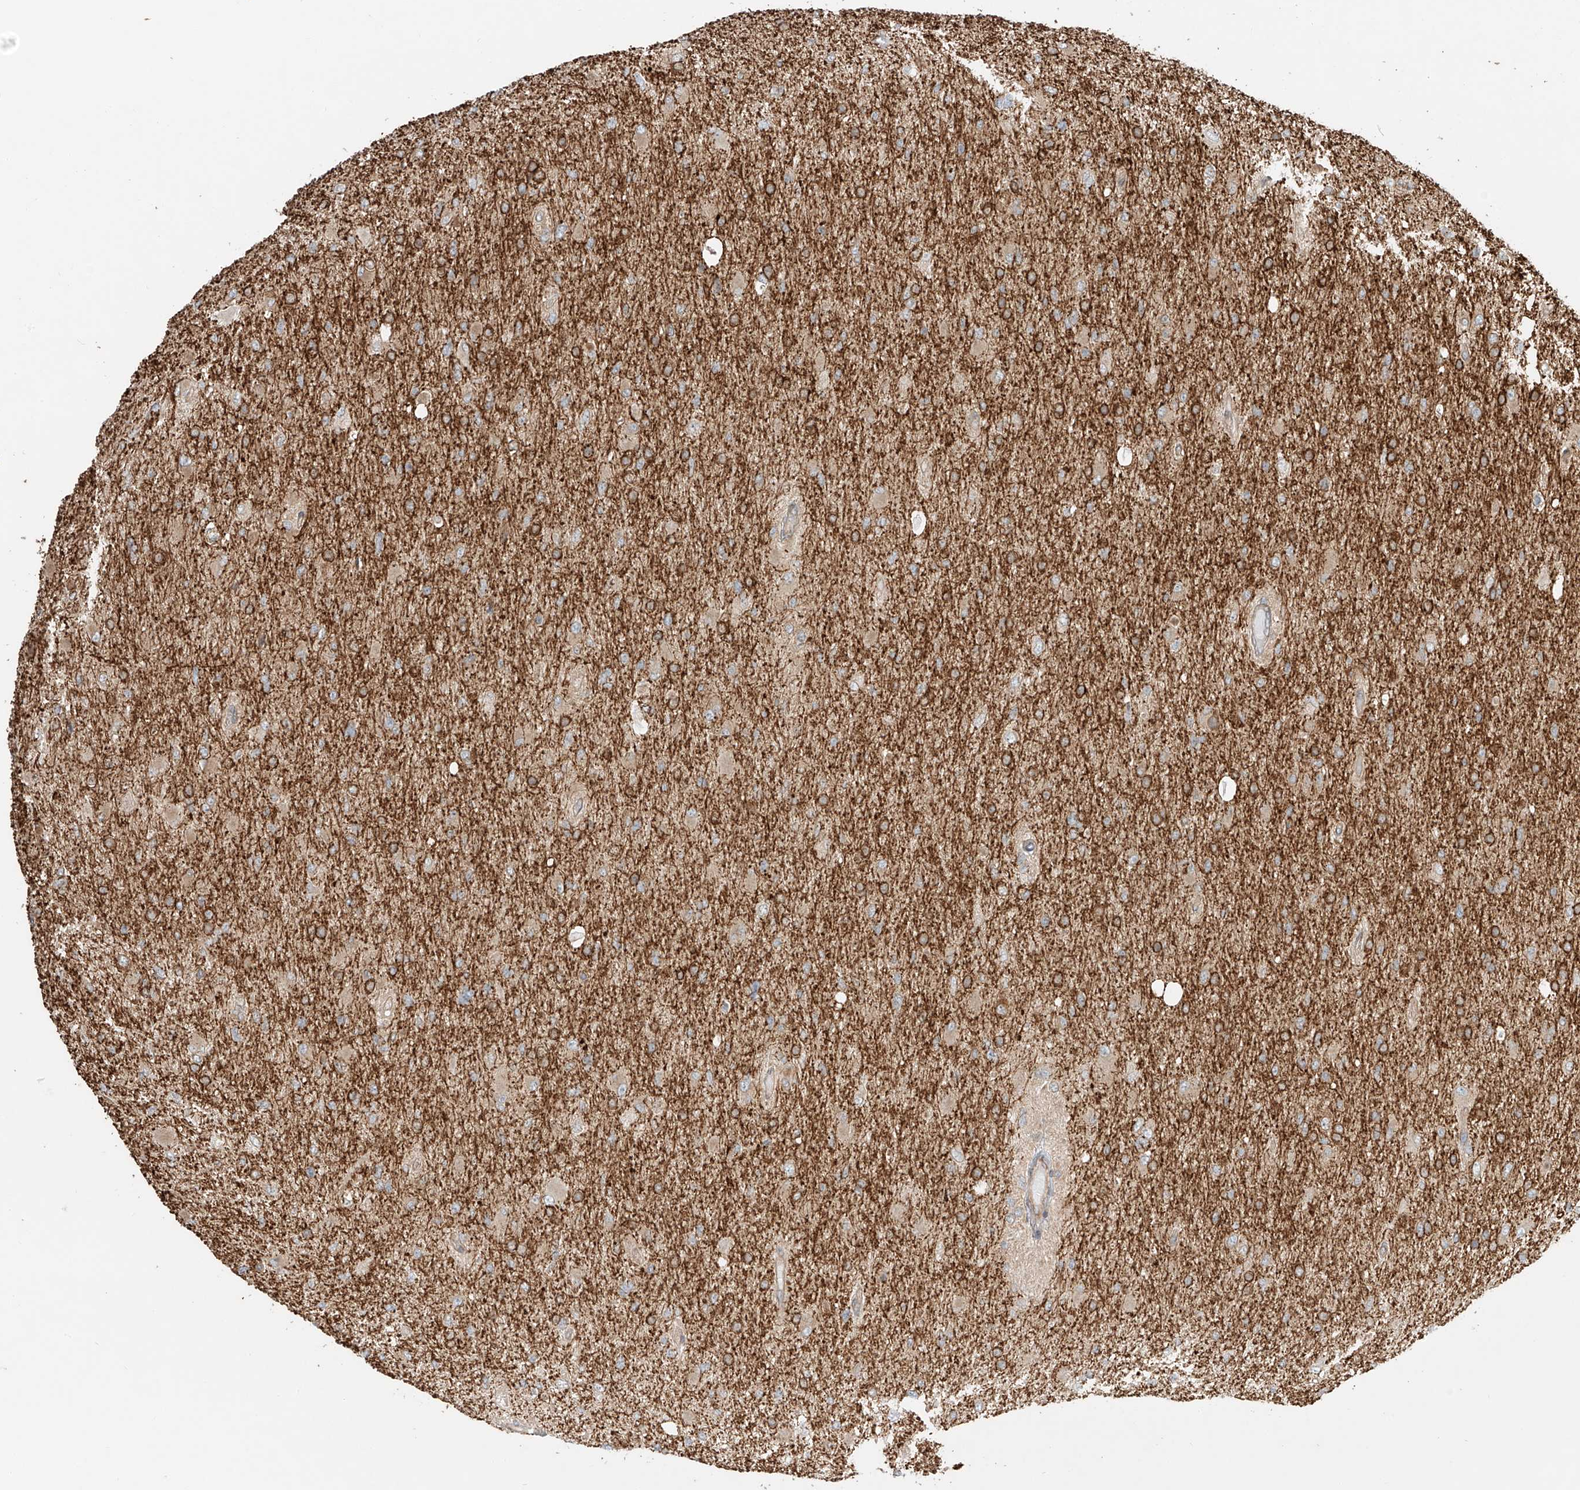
{"staining": {"intensity": "moderate", "quantity": "<25%", "location": "cytoplasmic/membranous"}, "tissue": "glioma", "cell_type": "Tumor cells", "image_type": "cancer", "snomed": [{"axis": "morphology", "description": "Glioma, malignant, High grade"}, {"axis": "topography", "description": "Cerebral cortex"}], "caption": "Moderate cytoplasmic/membranous staining is present in about <25% of tumor cells in malignant glioma (high-grade).", "gene": "CEP162", "patient": {"sex": "female", "age": 36}}